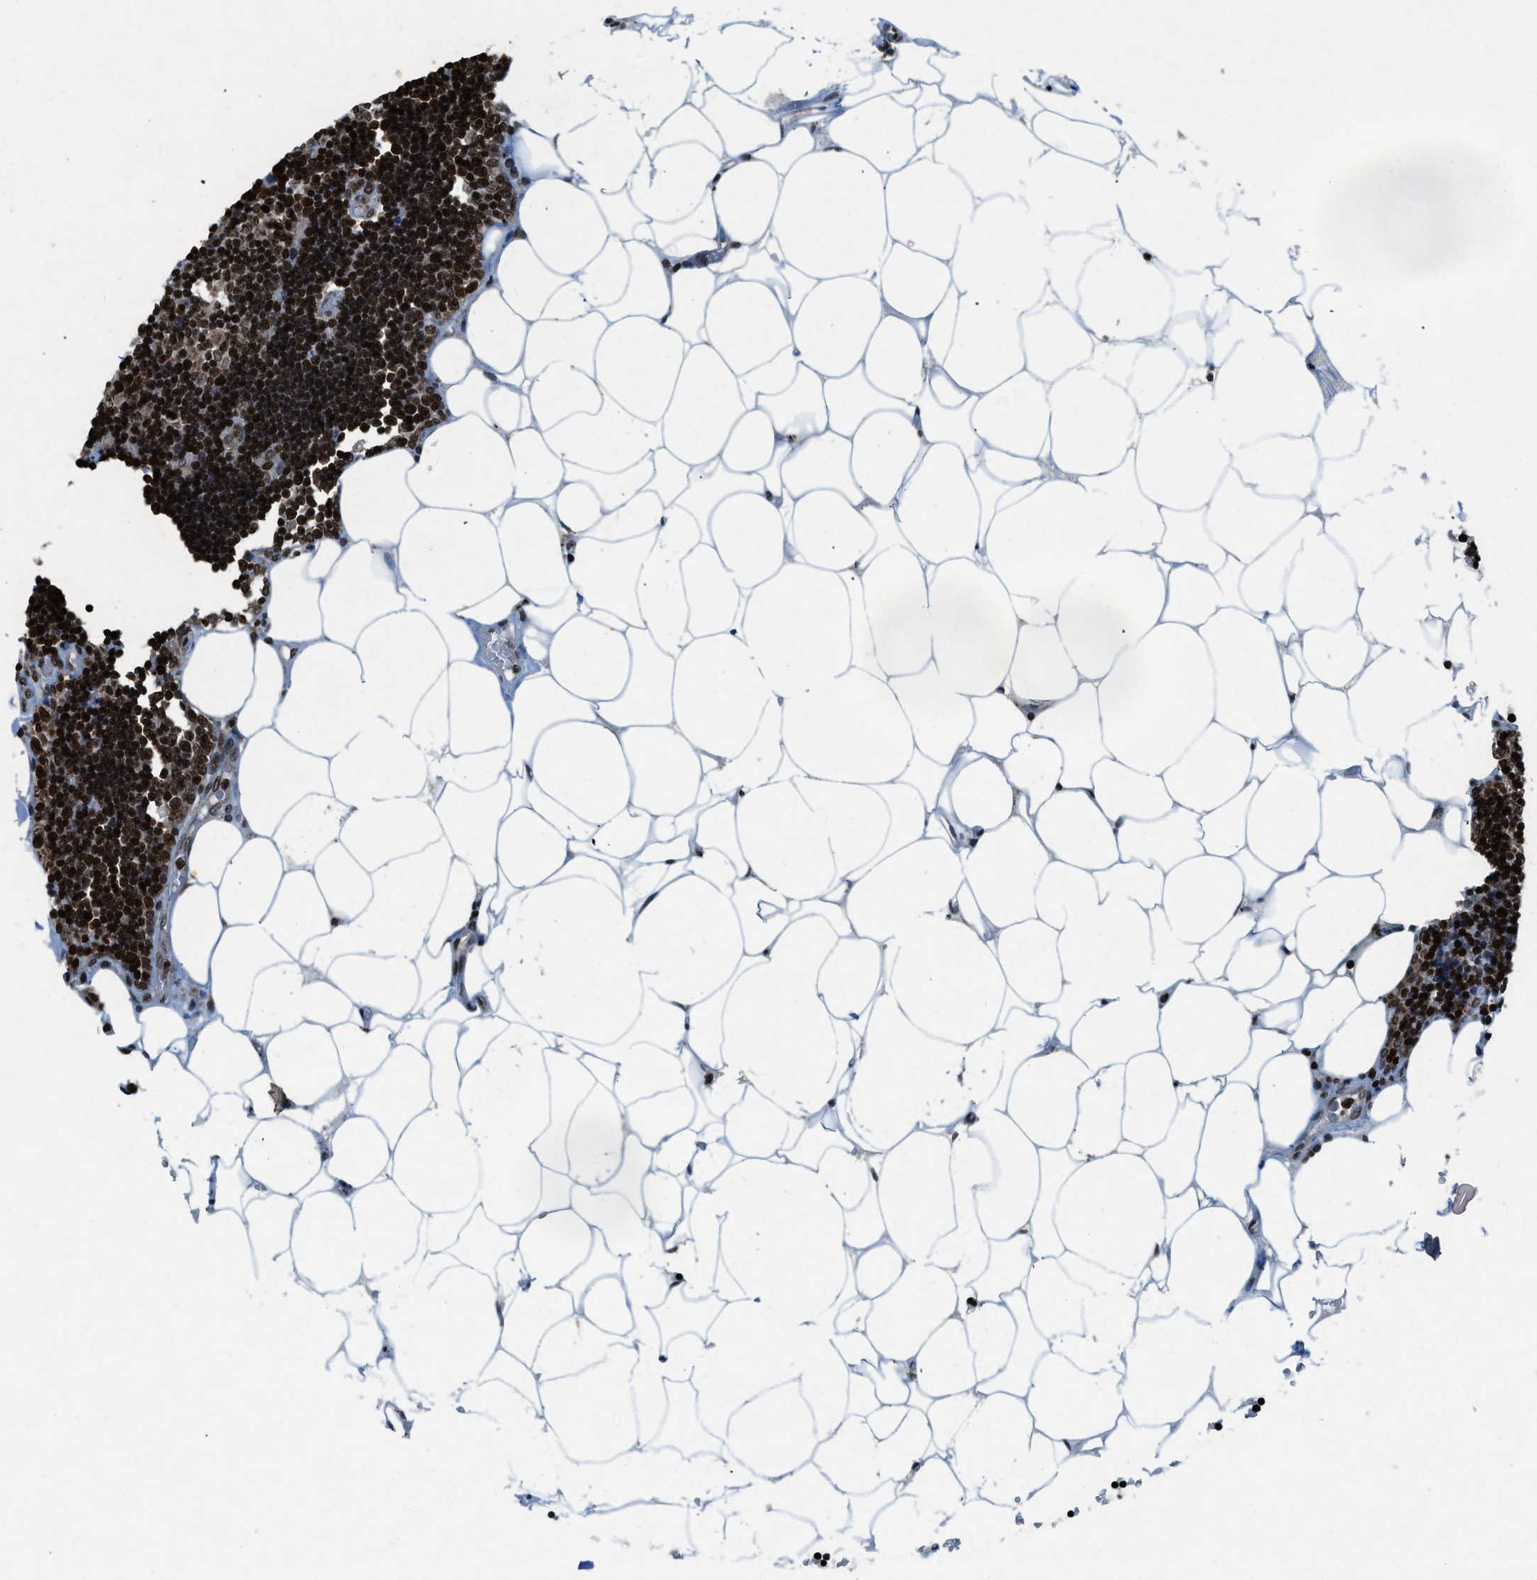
{"staining": {"intensity": "strong", "quantity": ">75%", "location": "nuclear"}, "tissue": "lymph node", "cell_type": "Germinal center cells", "image_type": "normal", "snomed": [{"axis": "morphology", "description": "Normal tissue, NOS"}, {"axis": "topography", "description": "Lymph node"}], "caption": "A brown stain labels strong nuclear positivity of a protein in germinal center cells of unremarkable human lymph node.", "gene": "NXF1", "patient": {"sex": "male", "age": 33}}